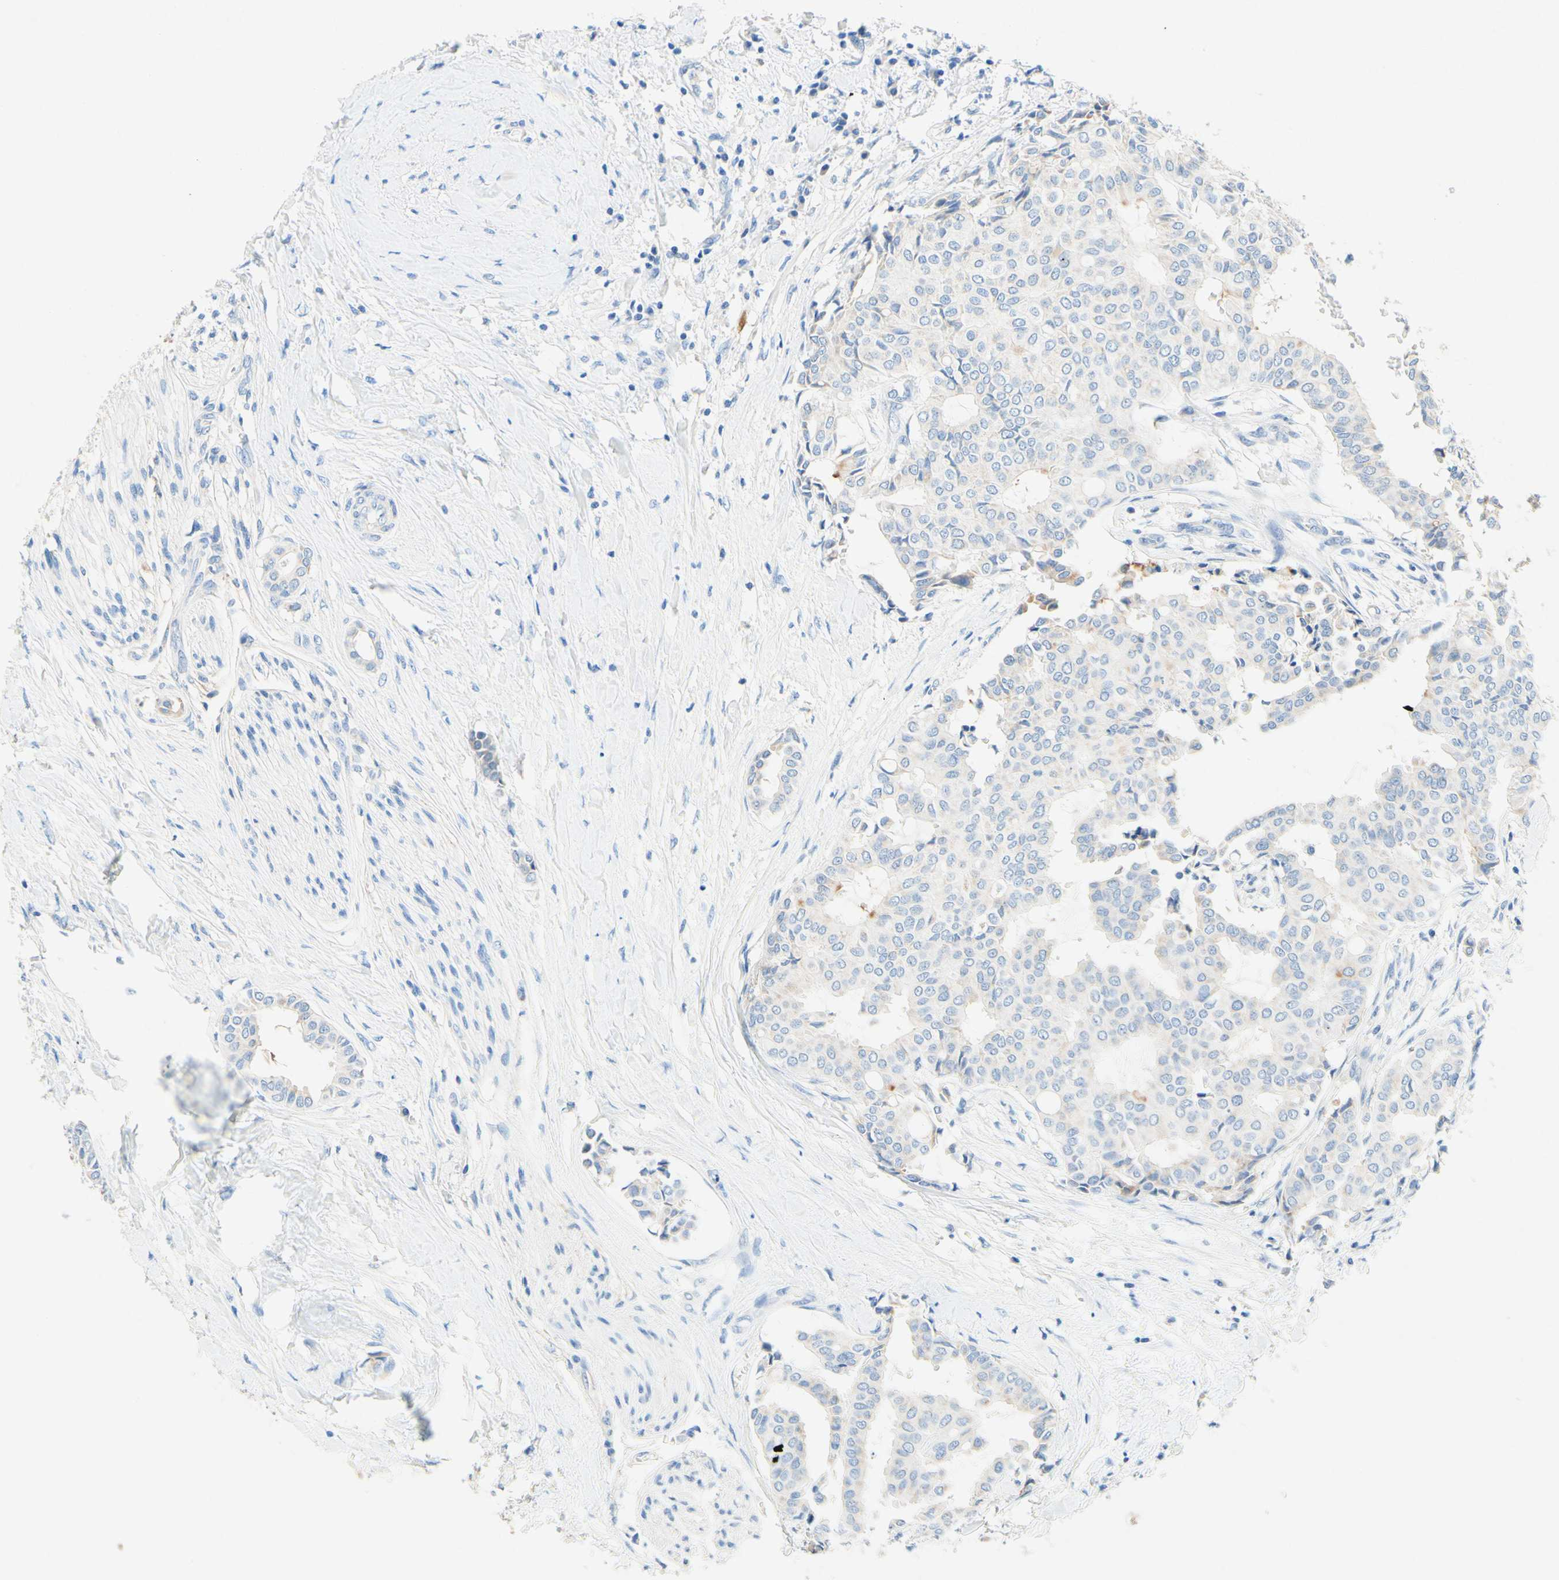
{"staining": {"intensity": "negative", "quantity": "none", "location": "none"}, "tissue": "head and neck cancer", "cell_type": "Tumor cells", "image_type": "cancer", "snomed": [{"axis": "morphology", "description": "Adenocarcinoma, NOS"}, {"axis": "topography", "description": "Salivary gland"}, {"axis": "topography", "description": "Head-Neck"}], "caption": "This photomicrograph is of head and neck cancer stained with immunohistochemistry to label a protein in brown with the nuclei are counter-stained blue. There is no expression in tumor cells. (DAB (3,3'-diaminobenzidine) IHC visualized using brightfield microscopy, high magnification).", "gene": "SLC46A1", "patient": {"sex": "female", "age": 59}}